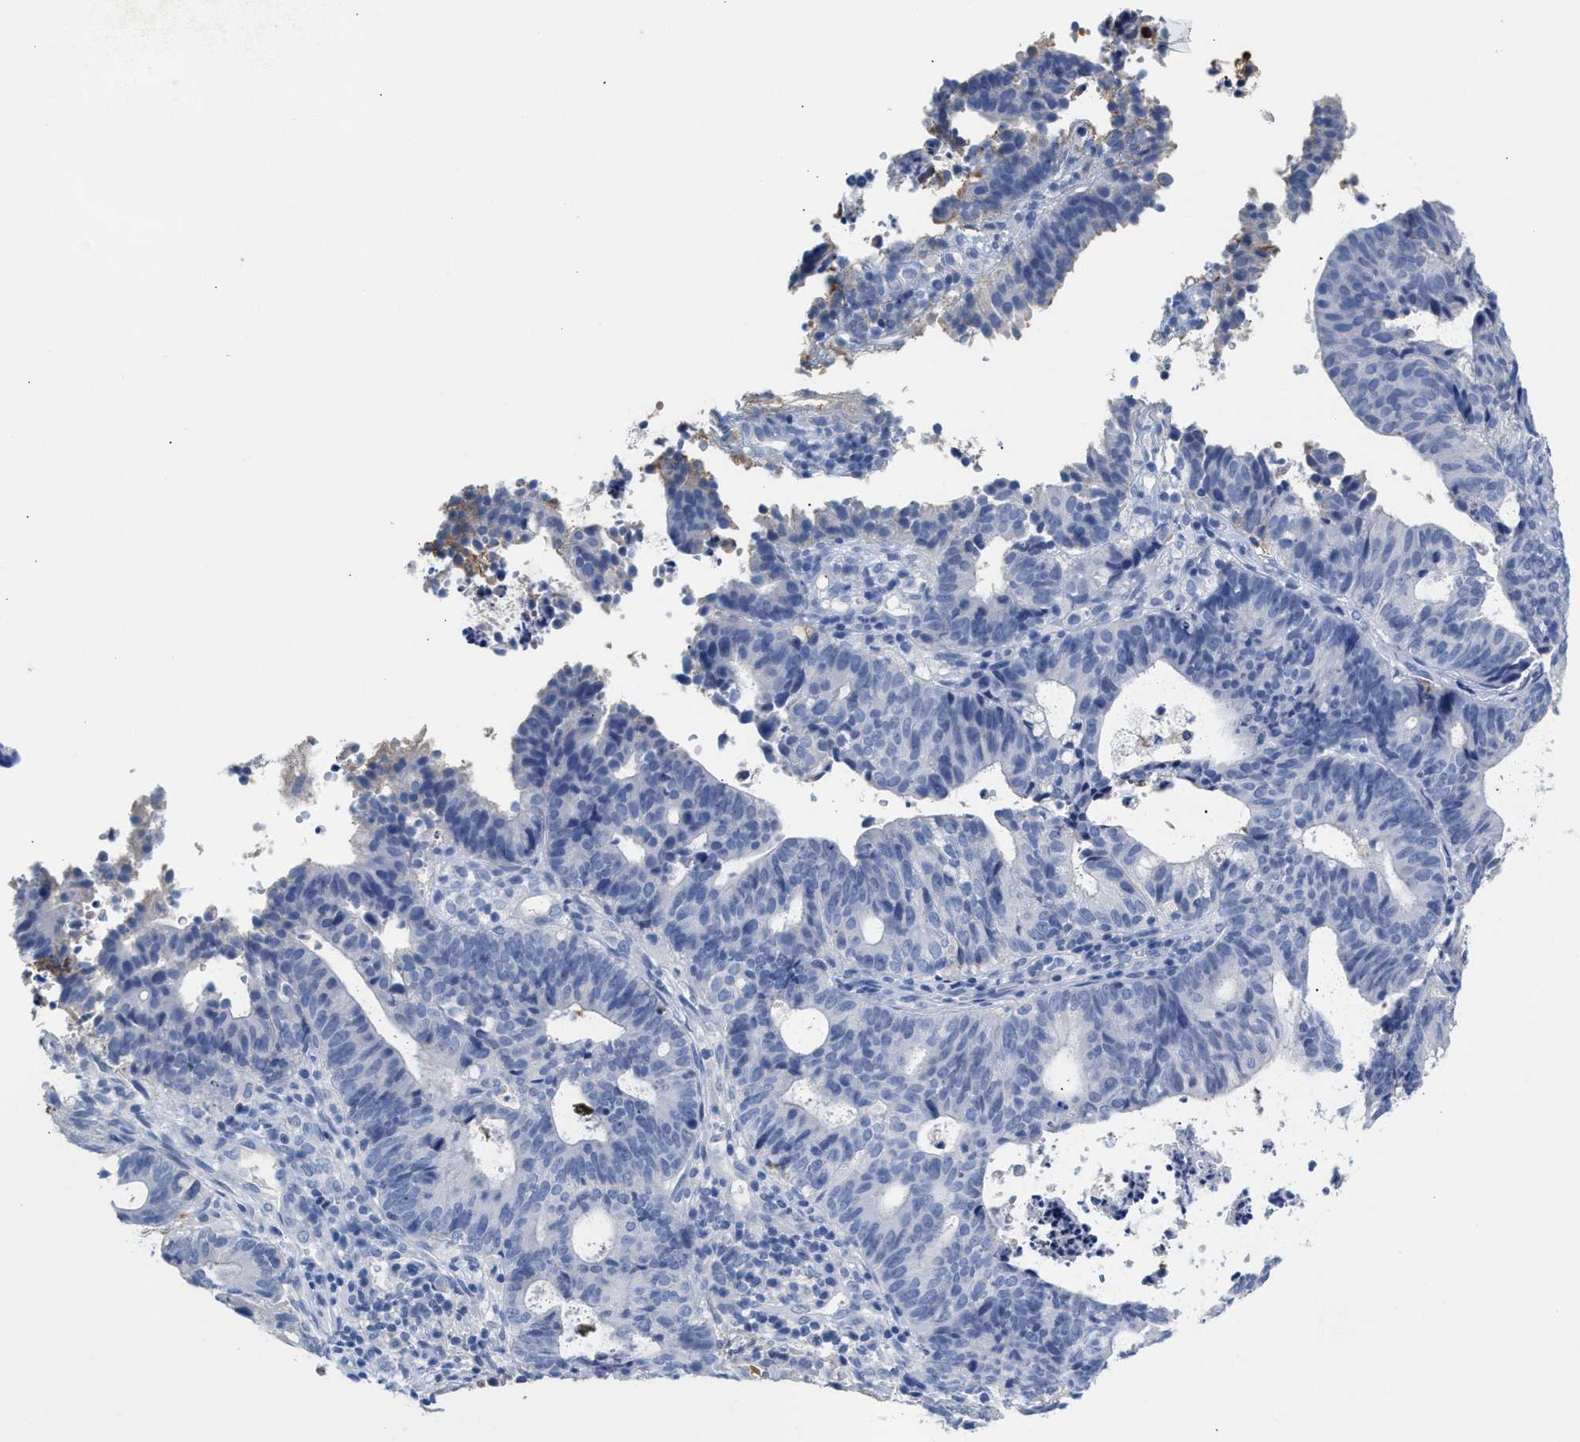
{"staining": {"intensity": "negative", "quantity": "none", "location": "none"}, "tissue": "endometrial cancer", "cell_type": "Tumor cells", "image_type": "cancer", "snomed": [{"axis": "morphology", "description": "Adenocarcinoma, NOS"}, {"axis": "topography", "description": "Uterus"}], "caption": "An IHC micrograph of endometrial cancer (adenocarcinoma) is shown. There is no staining in tumor cells of endometrial cancer (adenocarcinoma).", "gene": "APOH", "patient": {"sex": "female", "age": 83}}